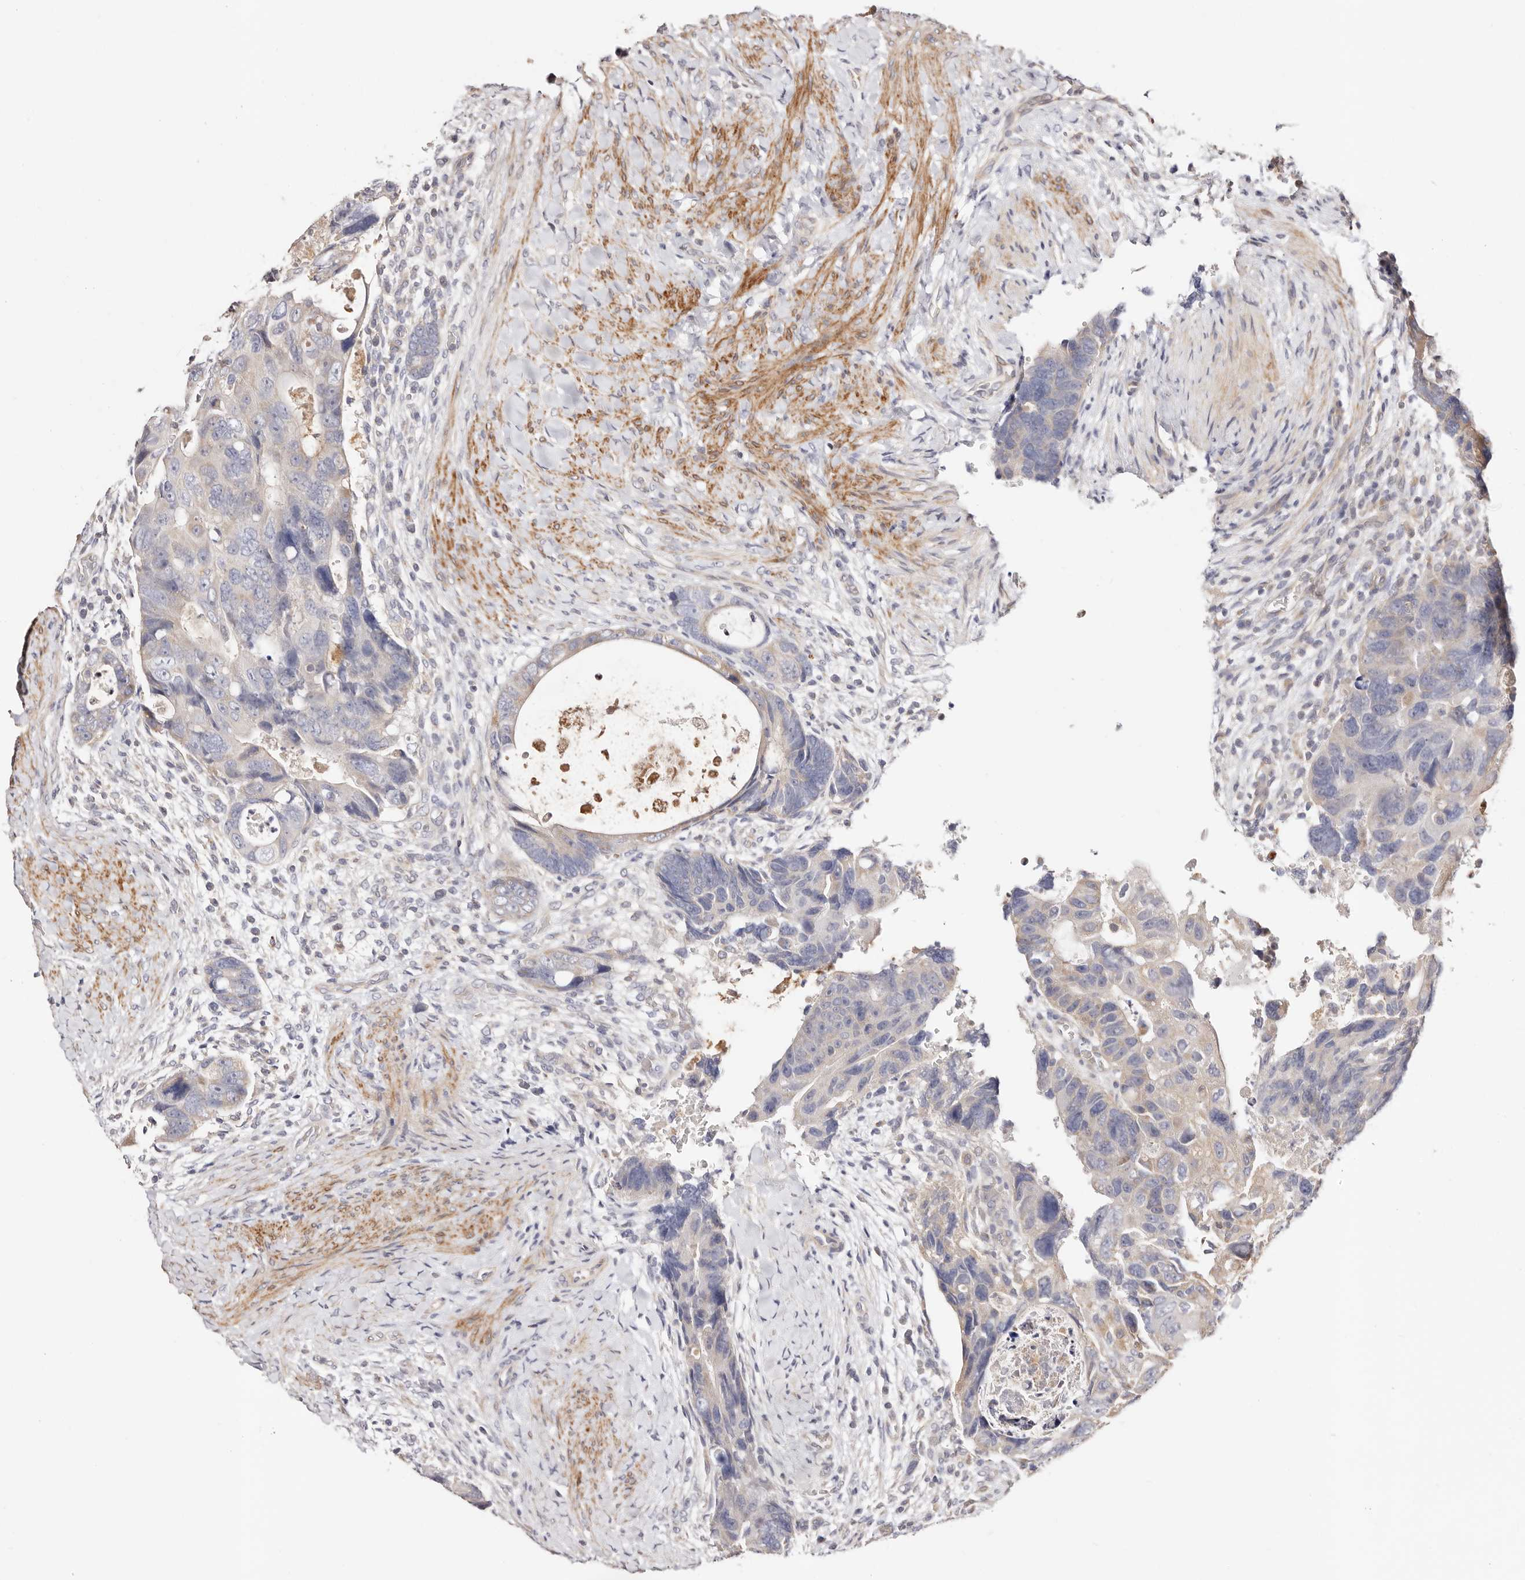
{"staining": {"intensity": "weak", "quantity": "<25%", "location": "cytoplasmic/membranous"}, "tissue": "colorectal cancer", "cell_type": "Tumor cells", "image_type": "cancer", "snomed": [{"axis": "morphology", "description": "Adenocarcinoma, NOS"}, {"axis": "topography", "description": "Rectum"}], "caption": "The micrograph exhibits no significant positivity in tumor cells of adenocarcinoma (colorectal).", "gene": "MAPK1", "patient": {"sex": "male", "age": 59}}